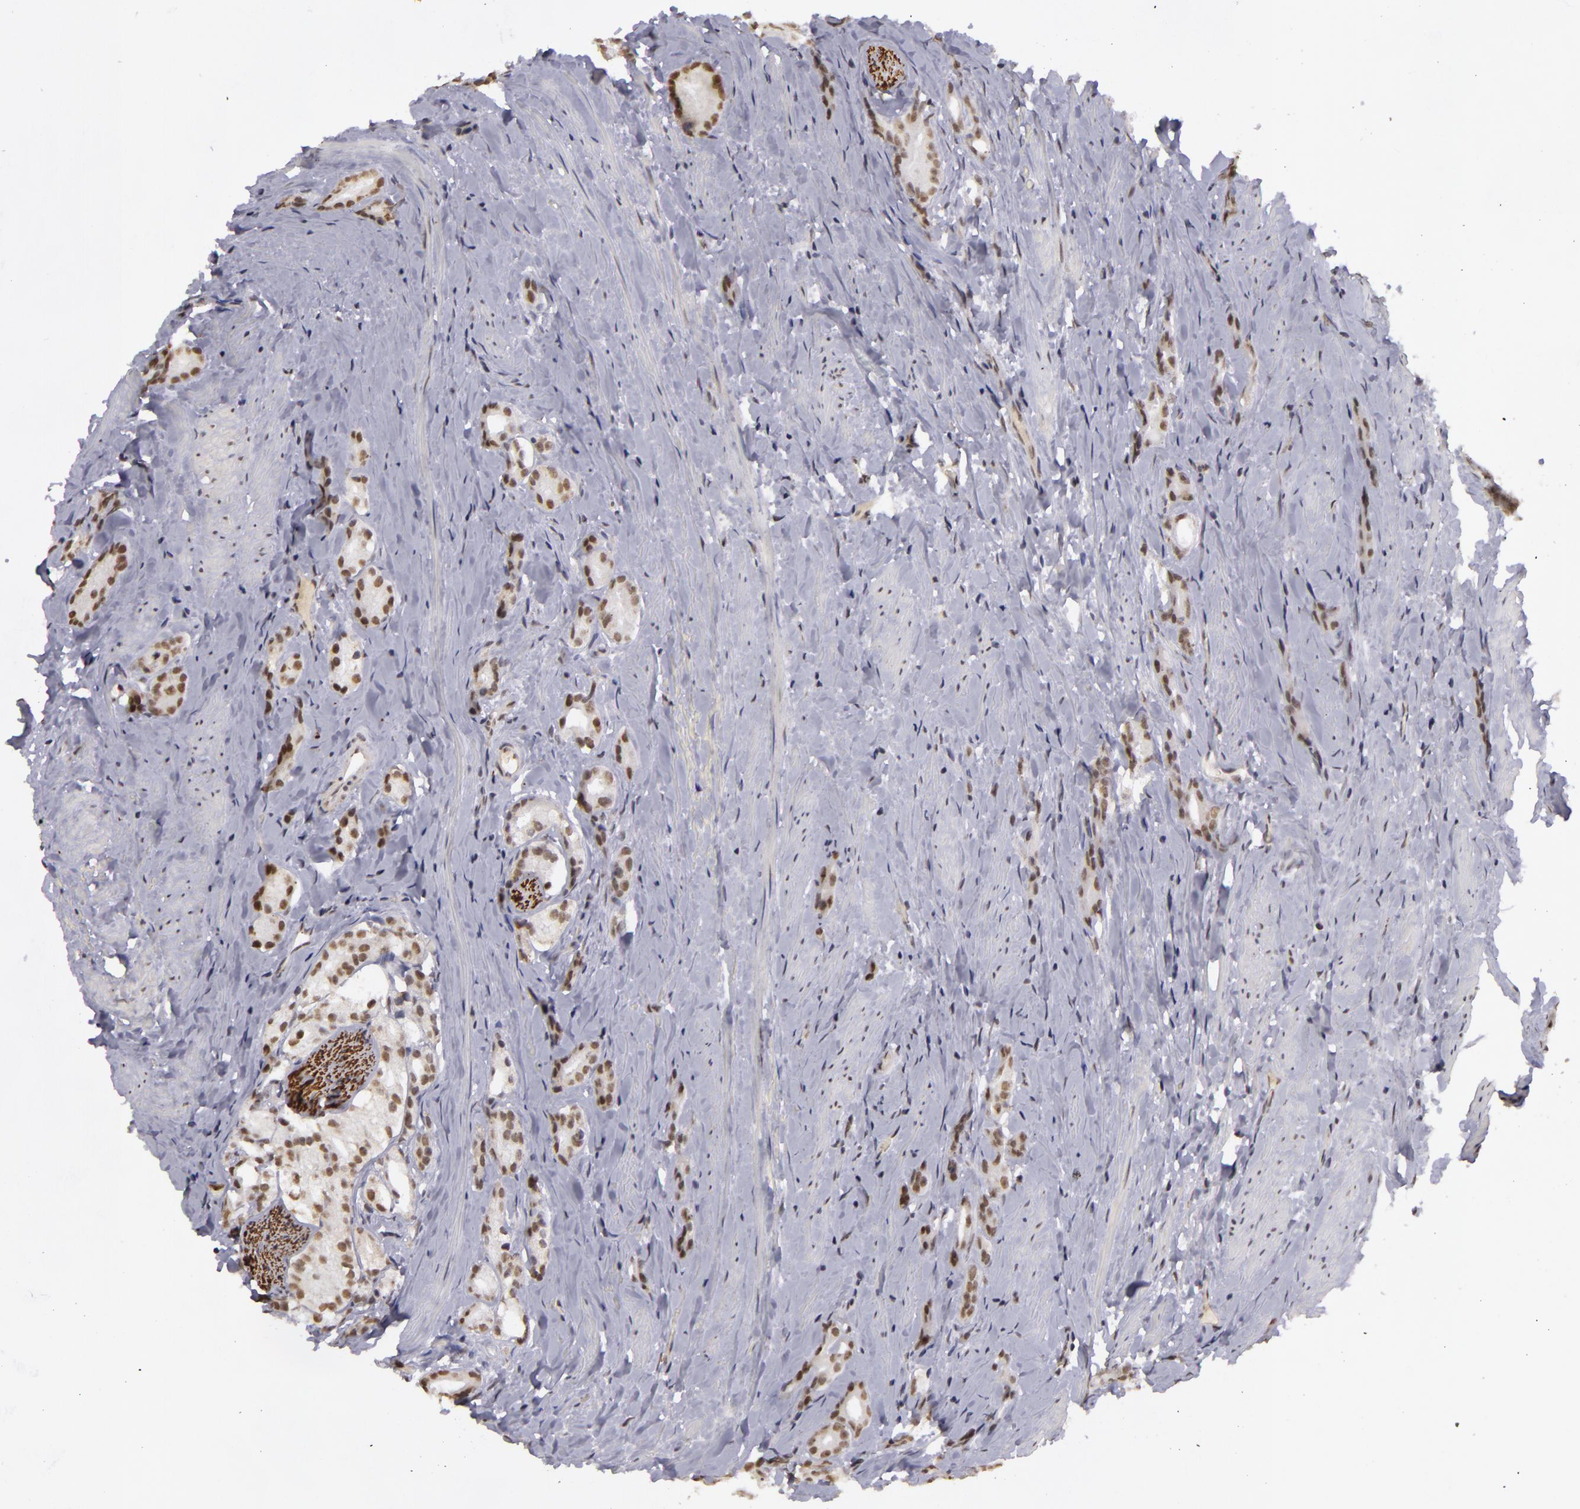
{"staining": {"intensity": "weak", "quantity": "25%-75%", "location": "nuclear"}, "tissue": "prostate cancer", "cell_type": "Tumor cells", "image_type": "cancer", "snomed": [{"axis": "morphology", "description": "Adenocarcinoma, Medium grade"}, {"axis": "topography", "description": "Prostate"}], "caption": "Immunohistochemistry image of neoplastic tissue: prostate cancer (adenocarcinoma (medium-grade)) stained using immunohistochemistry (IHC) reveals low levels of weak protein expression localized specifically in the nuclear of tumor cells, appearing as a nuclear brown color.", "gene": "RRP7A", "patient": {"sex": "male", "age": 59}}